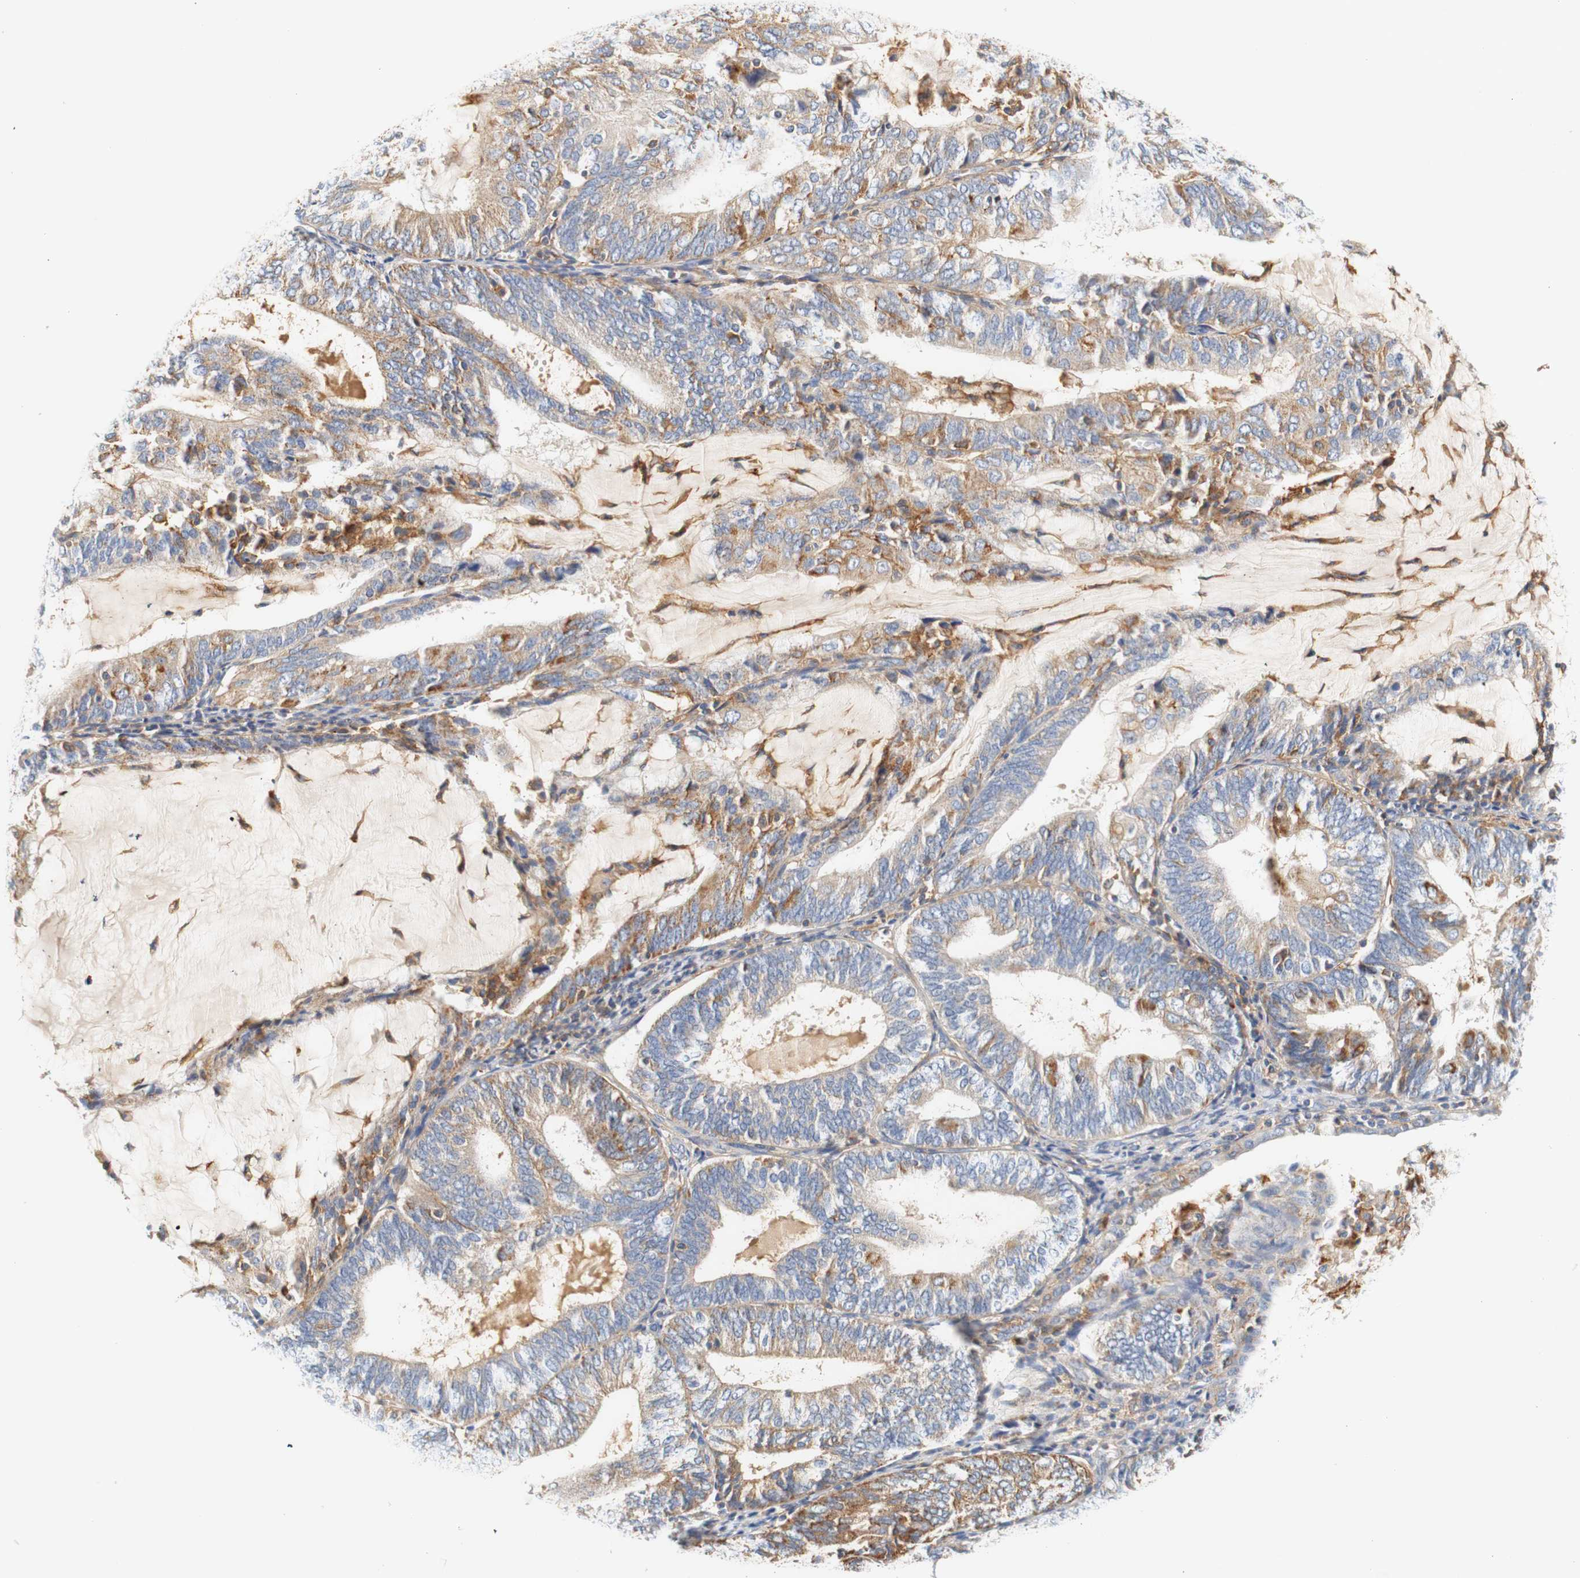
{"staining": {"intensity": "weak", "quantity": ">75%", "location": "cytoplasmic/membranous"}, "tissue": "endometrial cancer", "cell_type": "Tumor cells", "image_type": "cancer", "snomed": [{"axis": "morphology", "description": "Adenocarcinoma, NOS"}, {"axis": "topography", "description": "Endometrium"}], "caption": "Immunohistochemical staining of endometrial adenocarcinoma reveals low levels of weak cytoplasmic/membranous protein staining in approximately >75% of tumor cells. The staining was performed using DAB, with brown indicating positive protein expression. Nuclei are stained blue with hematoxylin.", "gene": "PCDH7", "patient": {"sex": "female", "age": 81}}